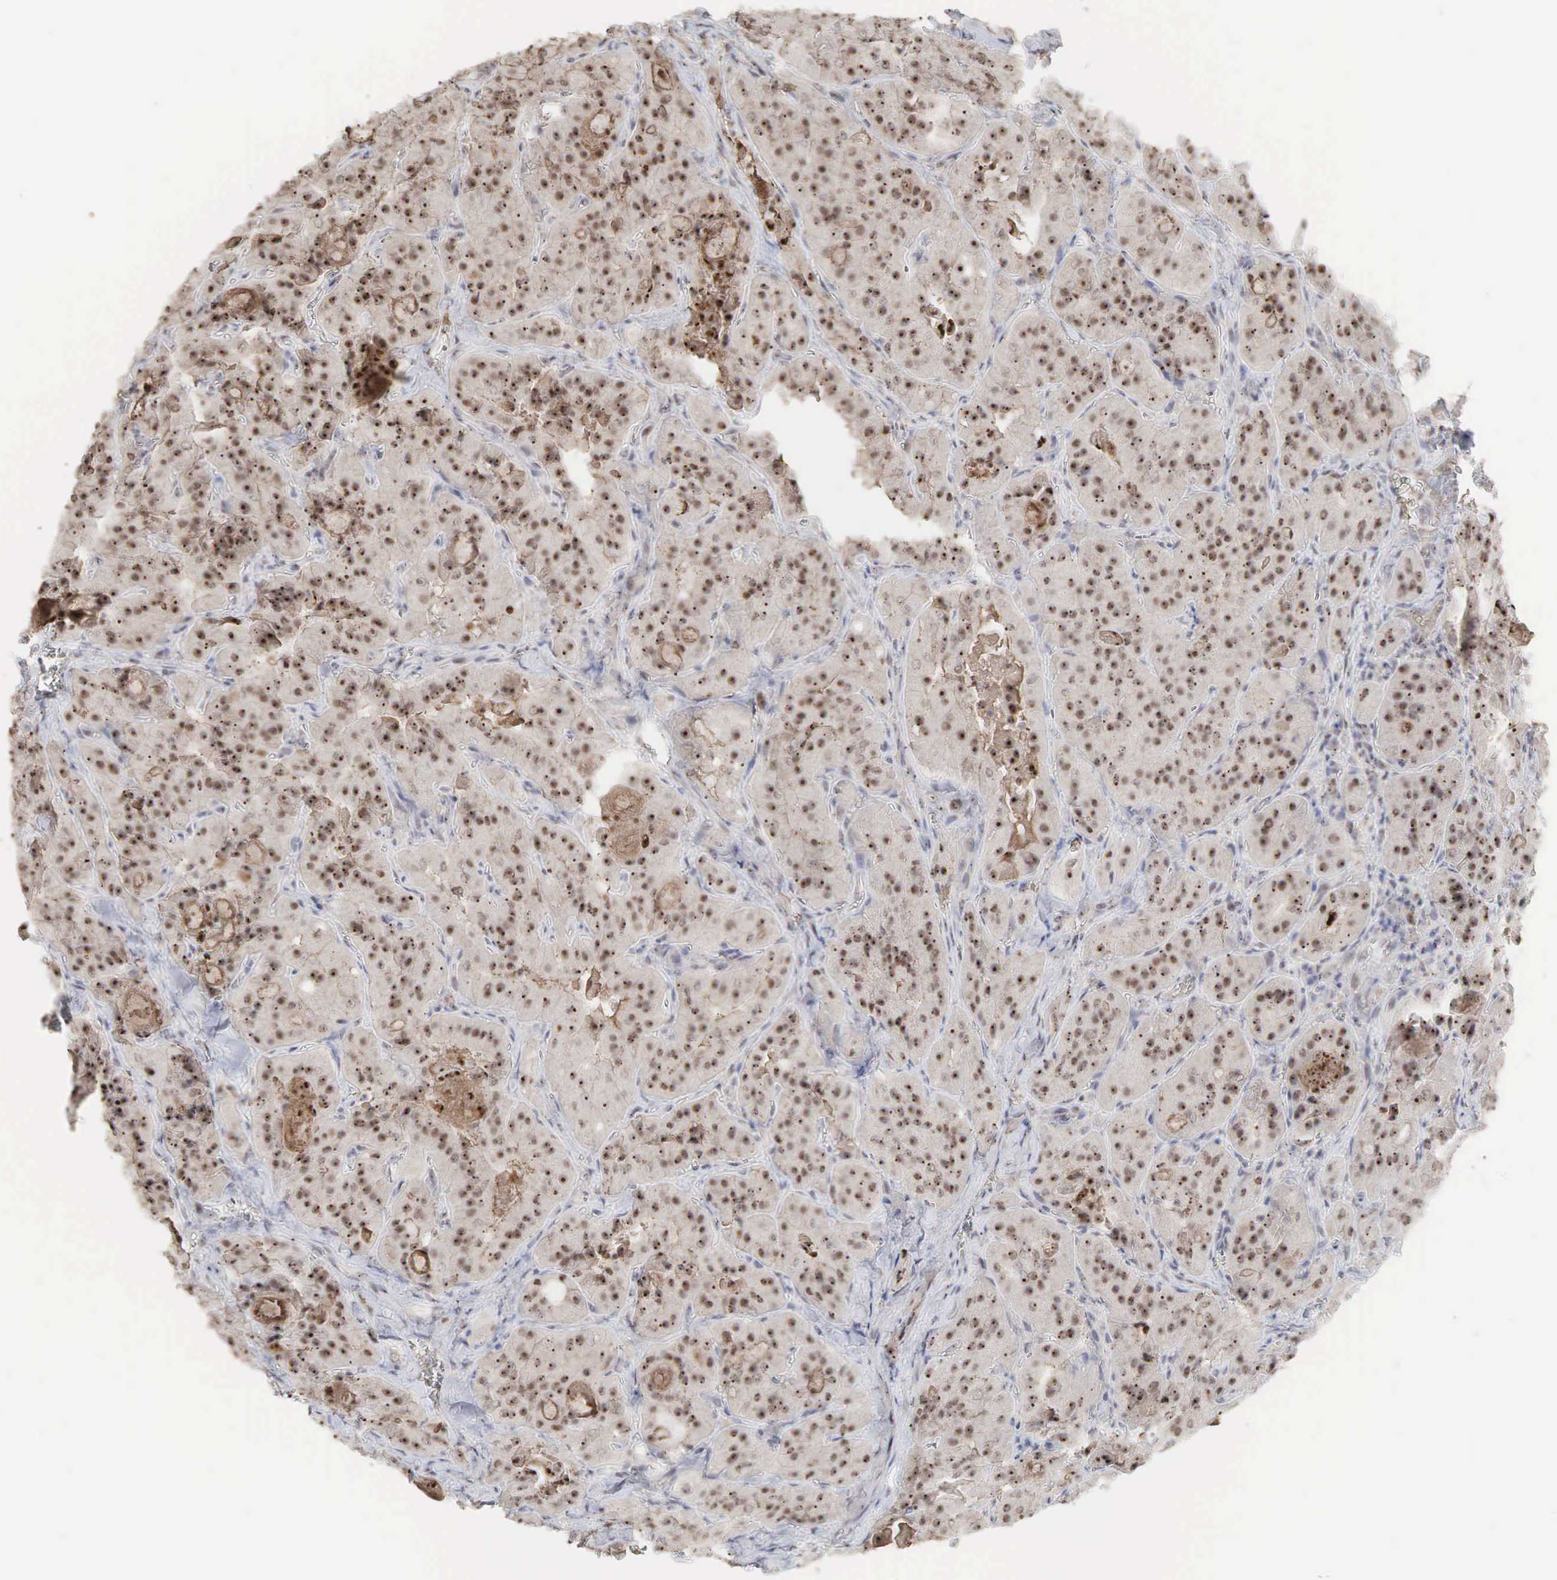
{"staining": {"intensity": "strong", "quantity": ">75%", "location": "cytoplasmic/membranous,nuclear"}, "tissue": "thyroid cancer", "cell_type": "Tumor cells", "image_type": "cancer", "snomed": [{"axis": "morphology", "description": "Carcinoma, NOS"}, {"axis": "topography", "description": "Thyroid gland"}], "caption": "DAB (3,3'-diaminobenzidine) immunohistochemical staining of carcinoma (thyroid) exhibits strong cytoplasmic/membranous and nuclear protein expression in about >75% of tumor cells.", "gene": "DKC1", "patient": {"sex": "male", "age": 76}}